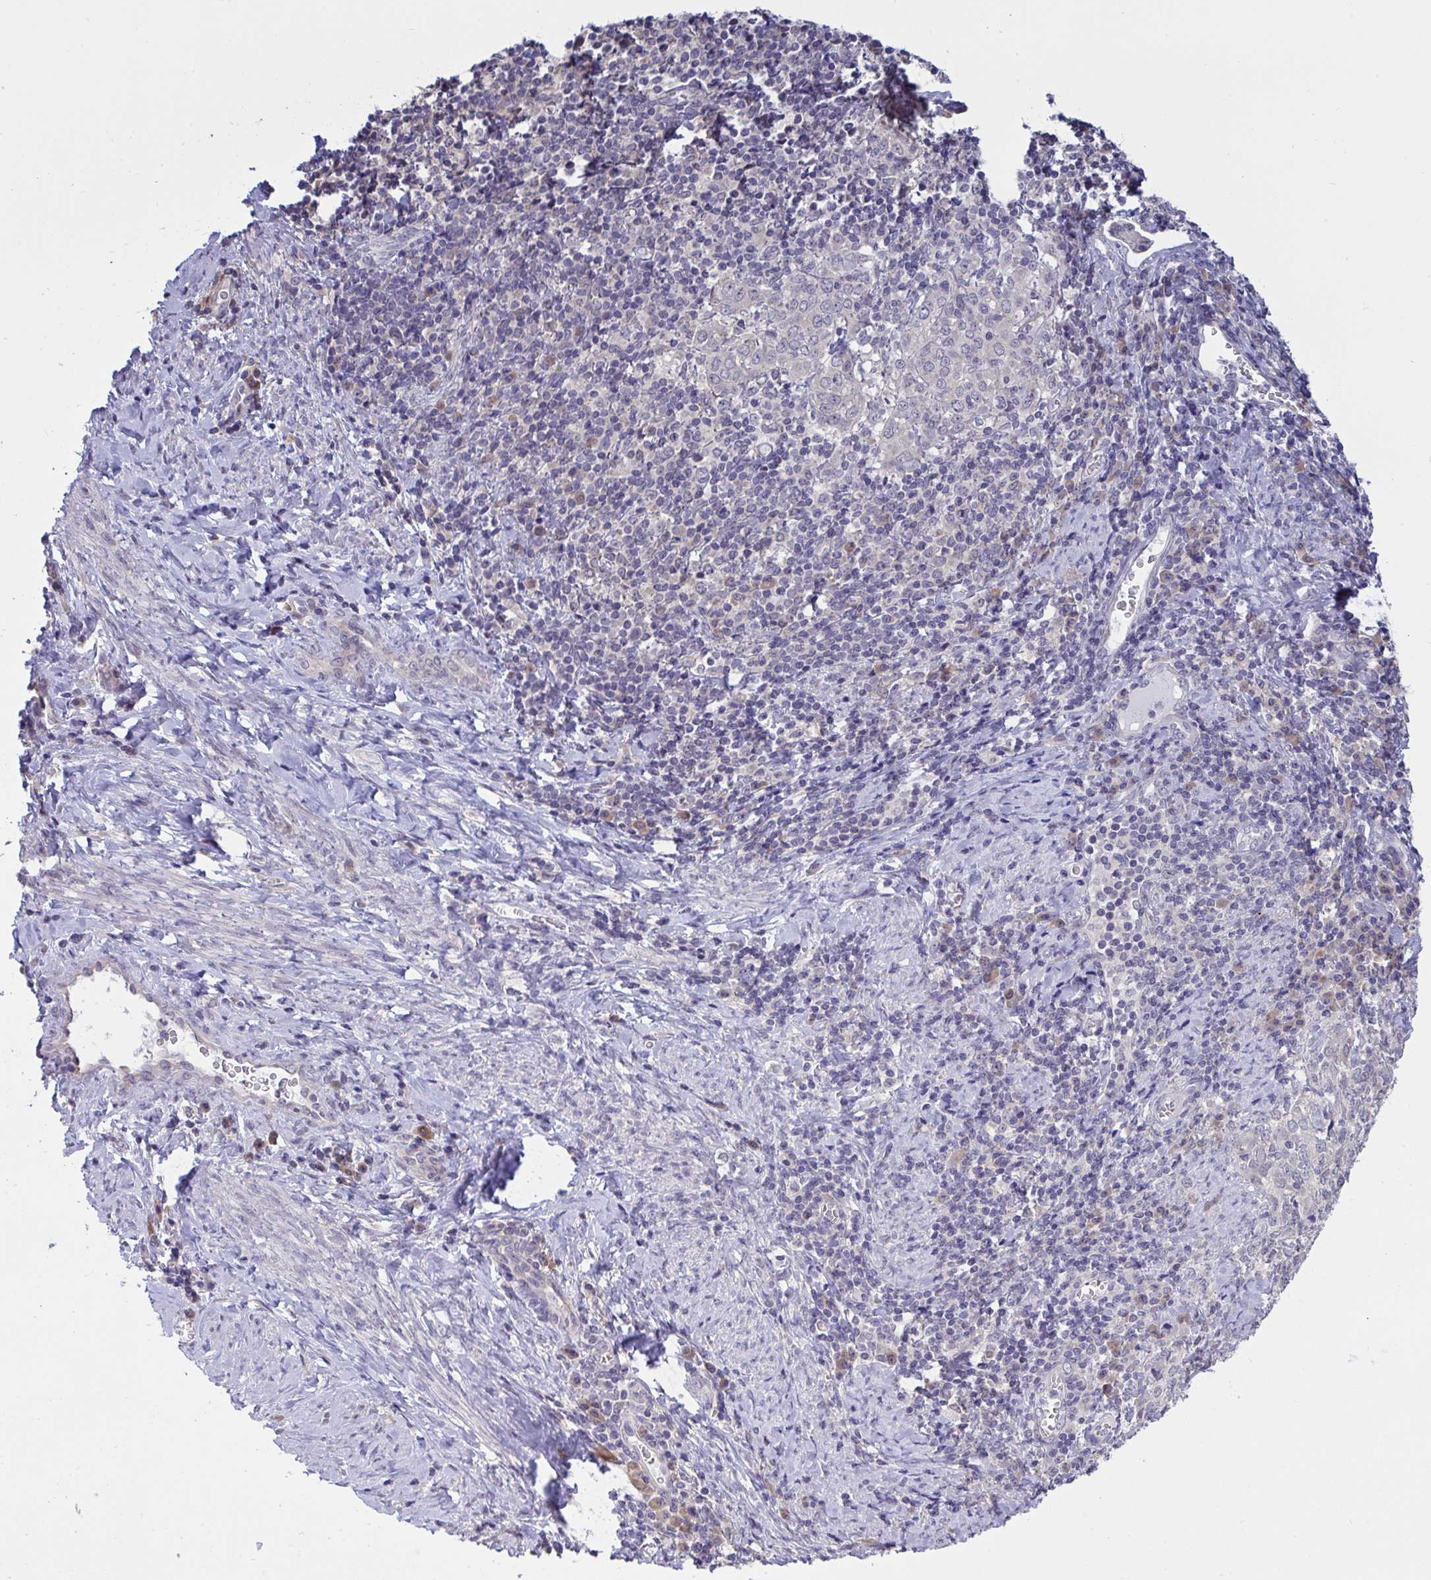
{"staining": {"intensity": "negative", "quantity": "none", "location": "none"}, "tissue": "cervical cancer", "cell_type": "Tumor cells", "image_type": "cancer", "snomed": [{"axis": "morphology", "description": "Normal tissue, NOS"}, {"axis": "morphology", "description": "Squamous cell carcinoma, NOS"}, {"axis": "topography", "description": "Vagina"}, {"axis": "topography", "description": "Cervix"}], "caption": "Micrograph shows no protein staining in tumor cells of cervical cancer tissue.", "gene": "TMEM41A", "patient": {"sex": "female", "age": 45}}